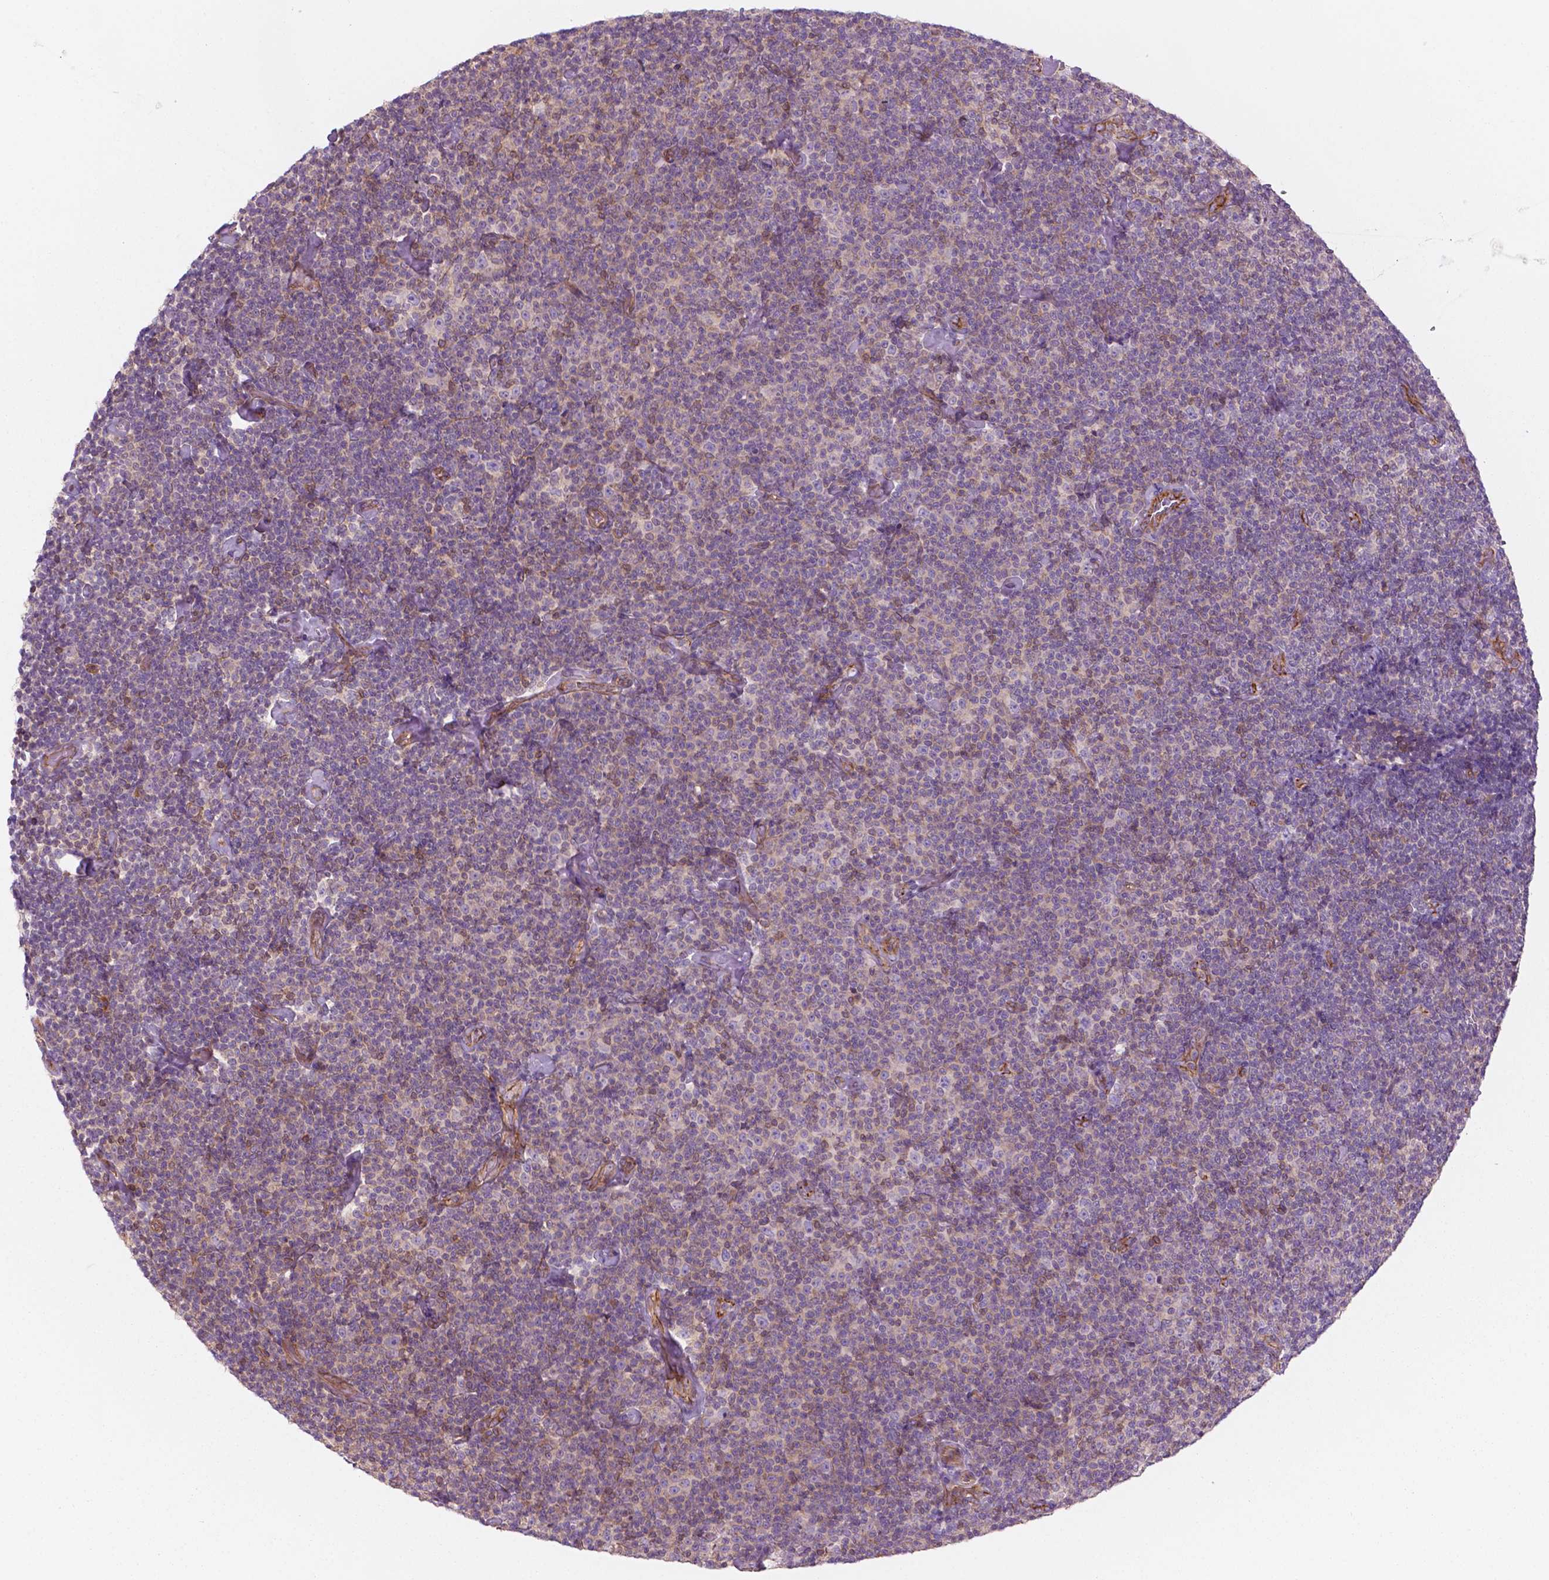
{"staining": {"intensity": "negative", "quantity": "none", "location": "none"}, "tissue": "lymphoma", "cell_type": "Tumor cells", "image_type": "cancer", "snomed": [{"axis": "morphology", "description": "Malignant lymphoma, non-Hodgkin's type, Low grade"}, {"axis": "topography", "description": "Lymph node"}], "caption": "Tumor cells are negative for protein expression in human malignant lymphoma, non-Hodgkin's type (low-grade).", "gene": "SURF4", "patient": {"sex": "male", "age": 81}}